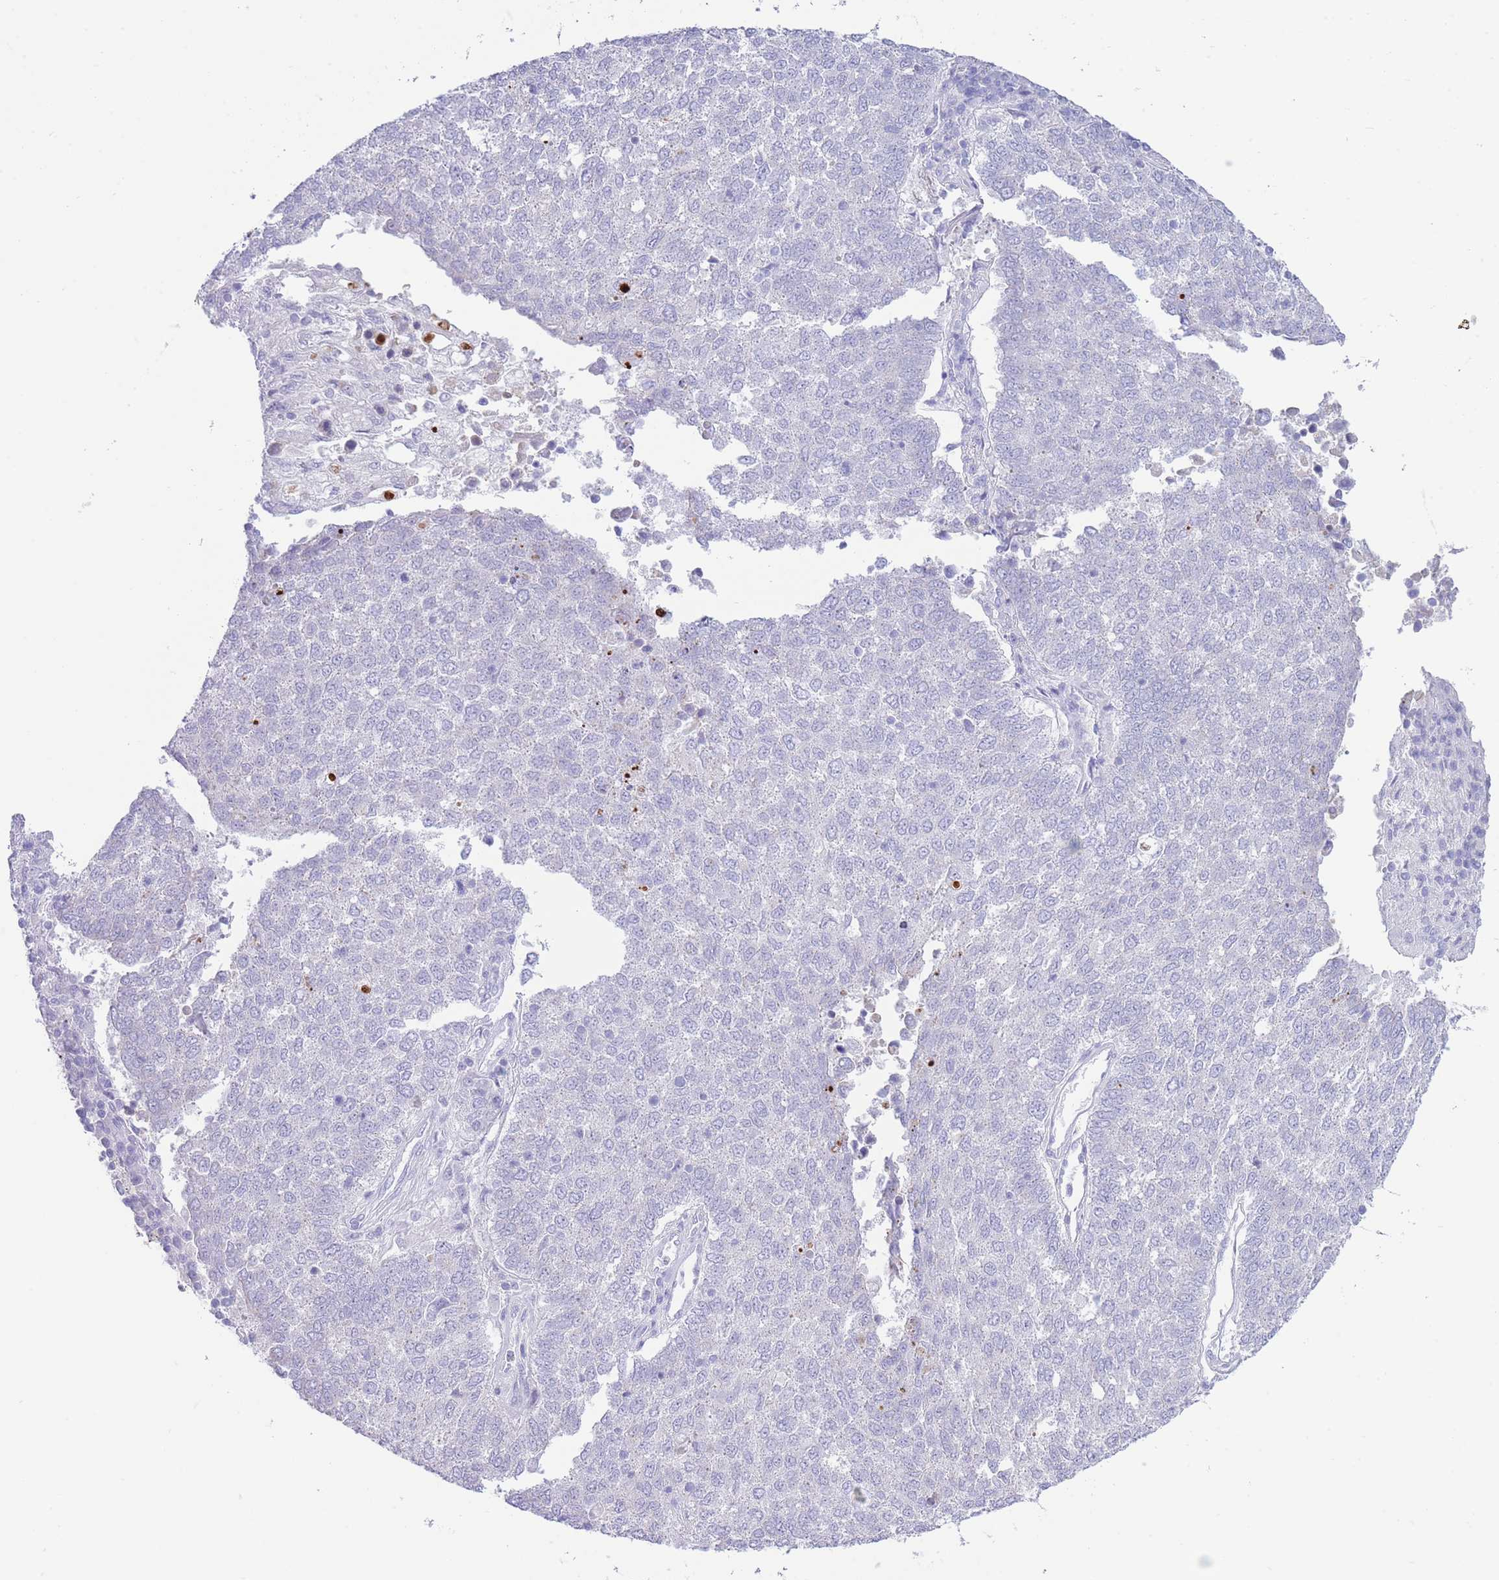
{"staining": {"intensity": "negative", "quantity": "none", "location": "none"}, "tissue": "lung cancer", "cell_type": "Tumor cells", "image_type": "cancer", "snomed": [{"axis": "morphology", "description": "Squamous cell carcinoma, NOS"}, {"axis": "topography", "description": "Lung"}], "caption": "Tumor cells are negative for protein expression in human lung squamous cell carcinoma.", "gene": "VWA8", "patient": {"sex": "male", "age": 73}}